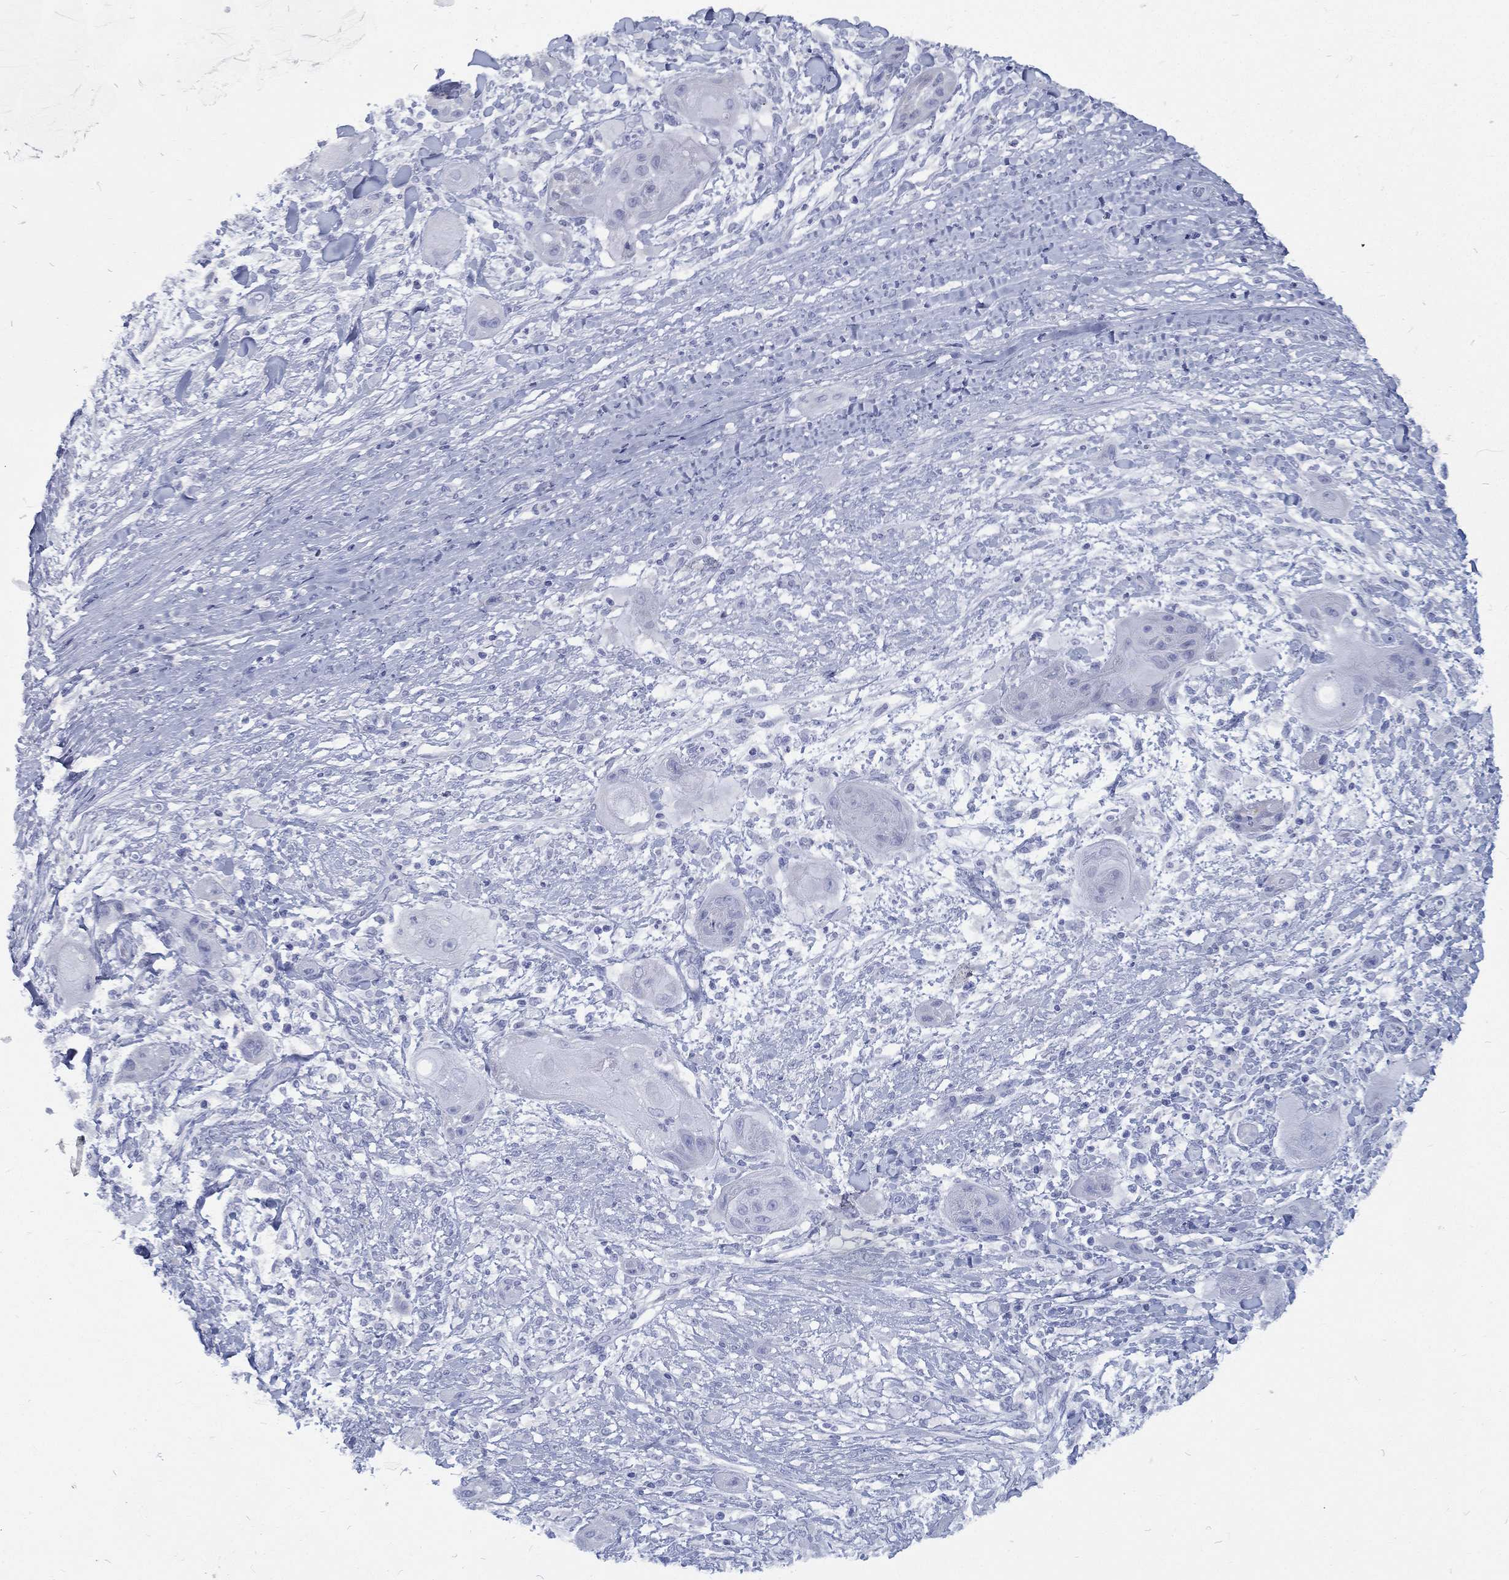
{"staining": {"intensity": "negative", "quantity": "none", "location": "none"}, "tissue": "skin cancer", "cell_type": "Tumor cells", "image_type": "cancer", "snomed": [{"axis": "morphology", "description": "Squamous cell carcinoma, NOS"}, {"axis": "topography", "description": "Skin"}], "caption": "A histopathology image of skin cancer stained for a protein exhibits no brown staining in tumor cells.", "gene": "RSPH4A", "patient": {"sex": "male", "age": 62}}